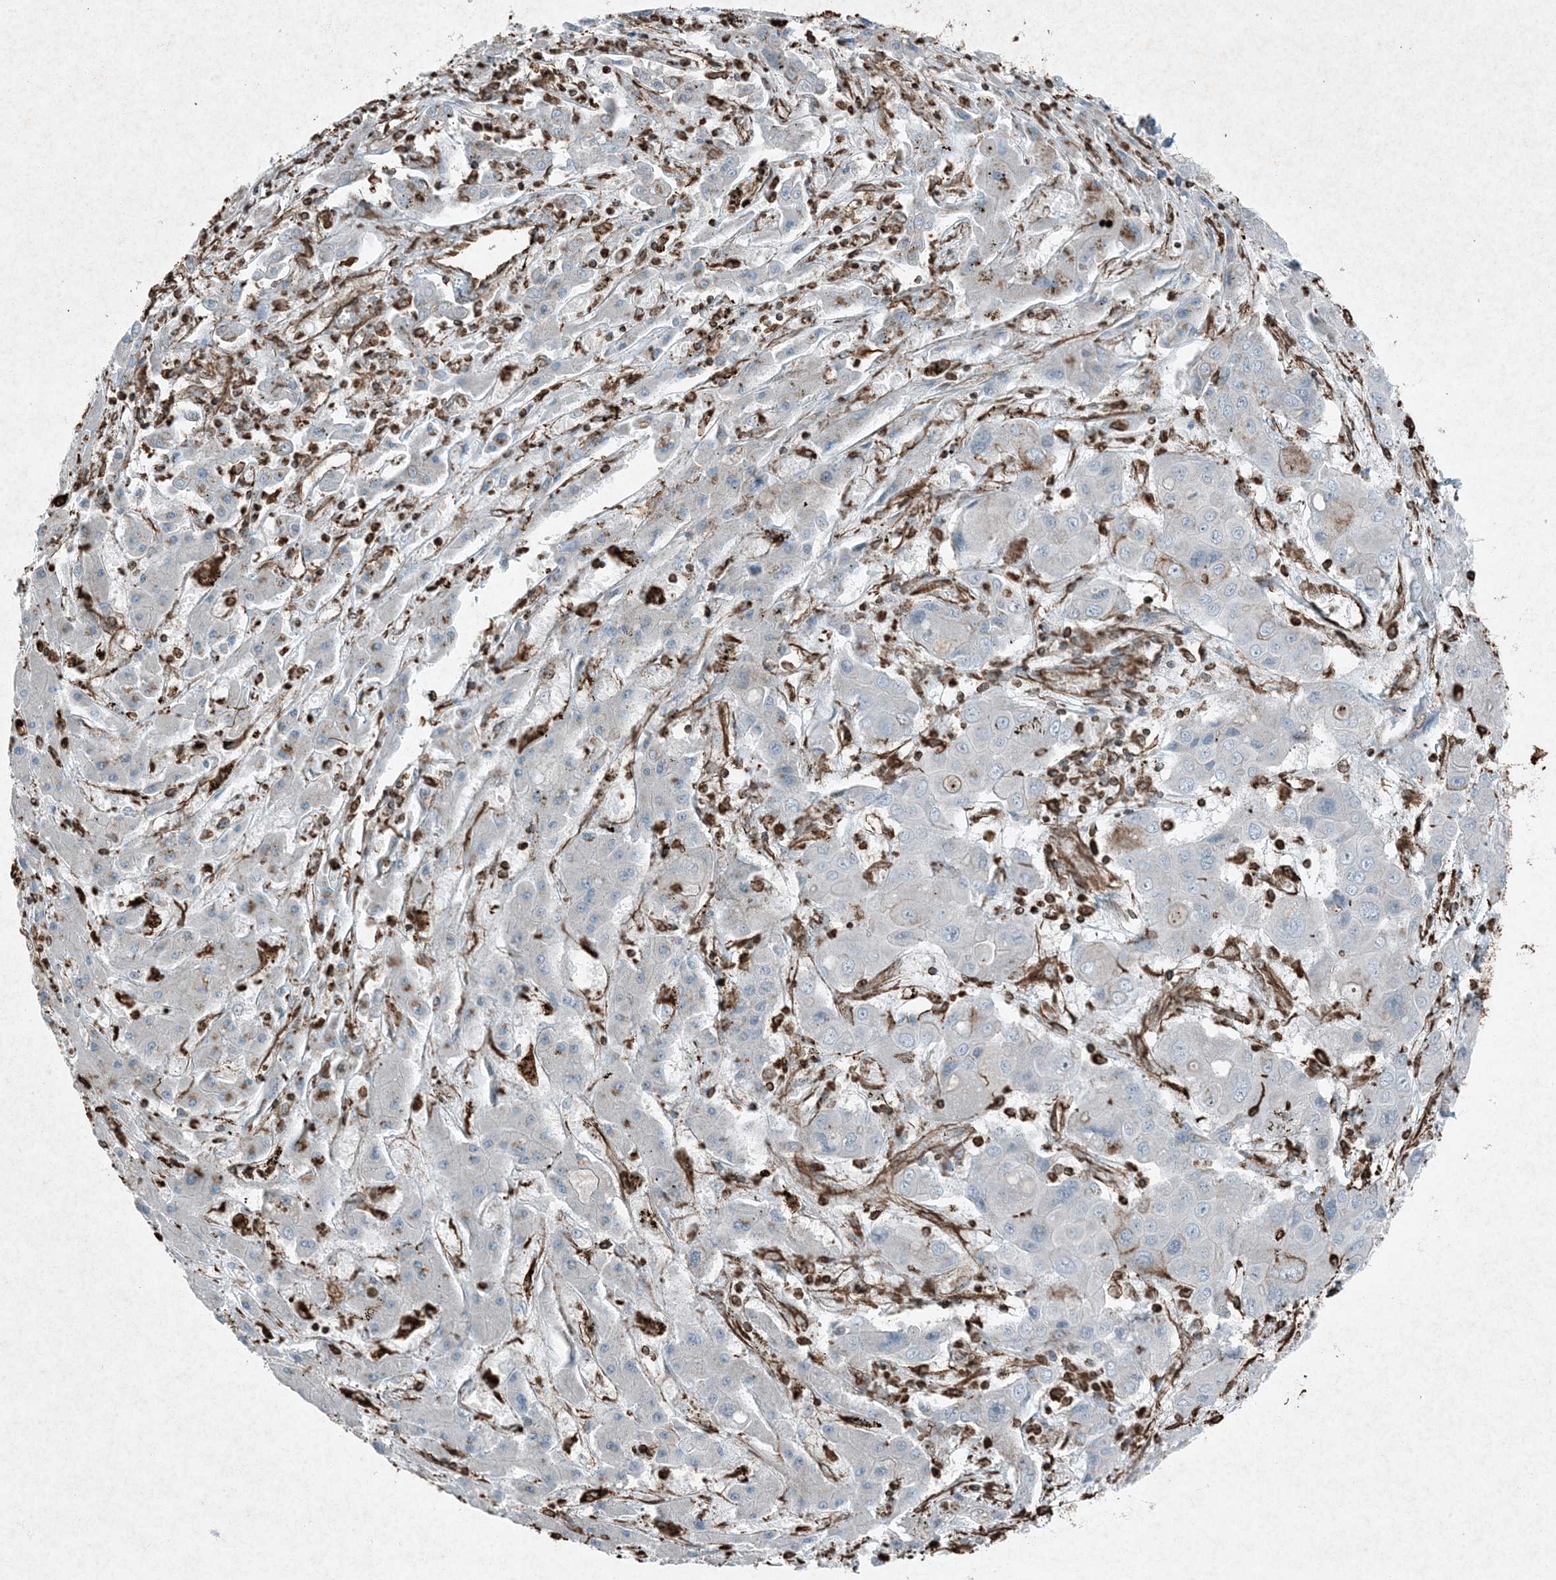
{"staining": {"intensity": "moderate", "quantity": "25%-75%", "location": "cytoplasmic/membranous"}, "tissue": "liver cancer", "cell_type": "Tumor cells", "image_type": "cancer", "snomed": [{"axis": "morphology", "description": "Cholangiocarcinoma"}, {"axis": "topography", "description": "Liver"}], "caption": "The immunohistochemical stain labels moderate cytoplasmic/membranous staining in tumor cells of liver cancer (cholangiocarcinoma) tissue.", "gene": "RYK", "patient": {"sex": "male", "age": 67}}